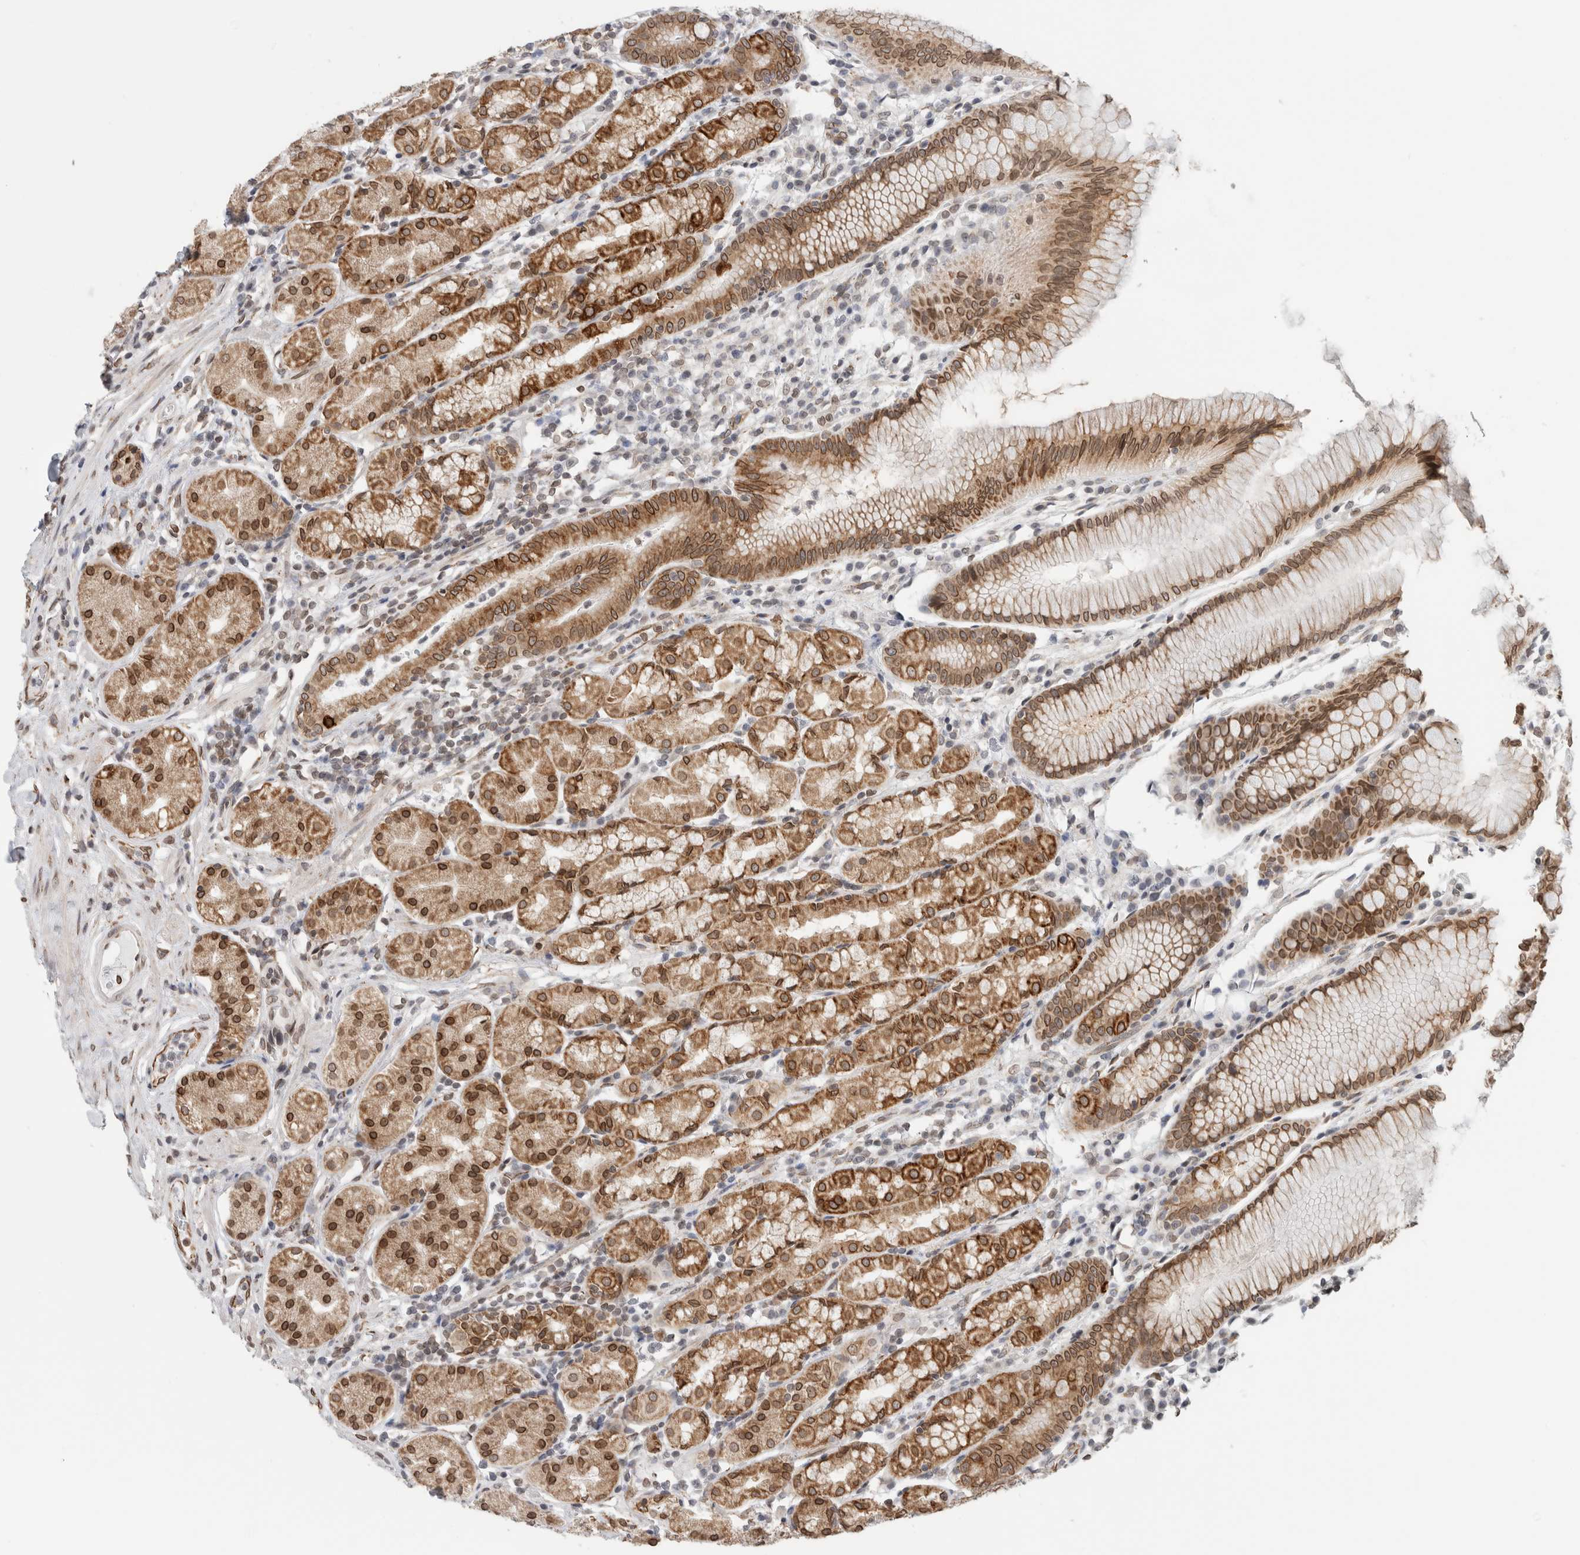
{"staining": {"intensity": "moderate", "quantity": ">75%", "location": "cytoplasmic/membranous,nuclear"}, "tissue": "stomach", "cell_type": "Glandular cells", "image_type": "normal", "snomed": [{"axis": "morphology", "description": "Normal tissue, NOS"}, {"axis": "topography", "description": "Stomach, lower"}], "caption": "Approximately >75% of glandular cells in unremarkable stomach demonstrate moderate cytoplasmic/membranous,nuclear protein expression as visualized by brown immunohistochemical staining.", "gene": "RBMX2", "patient": {"sex": "female", "age": 56}}